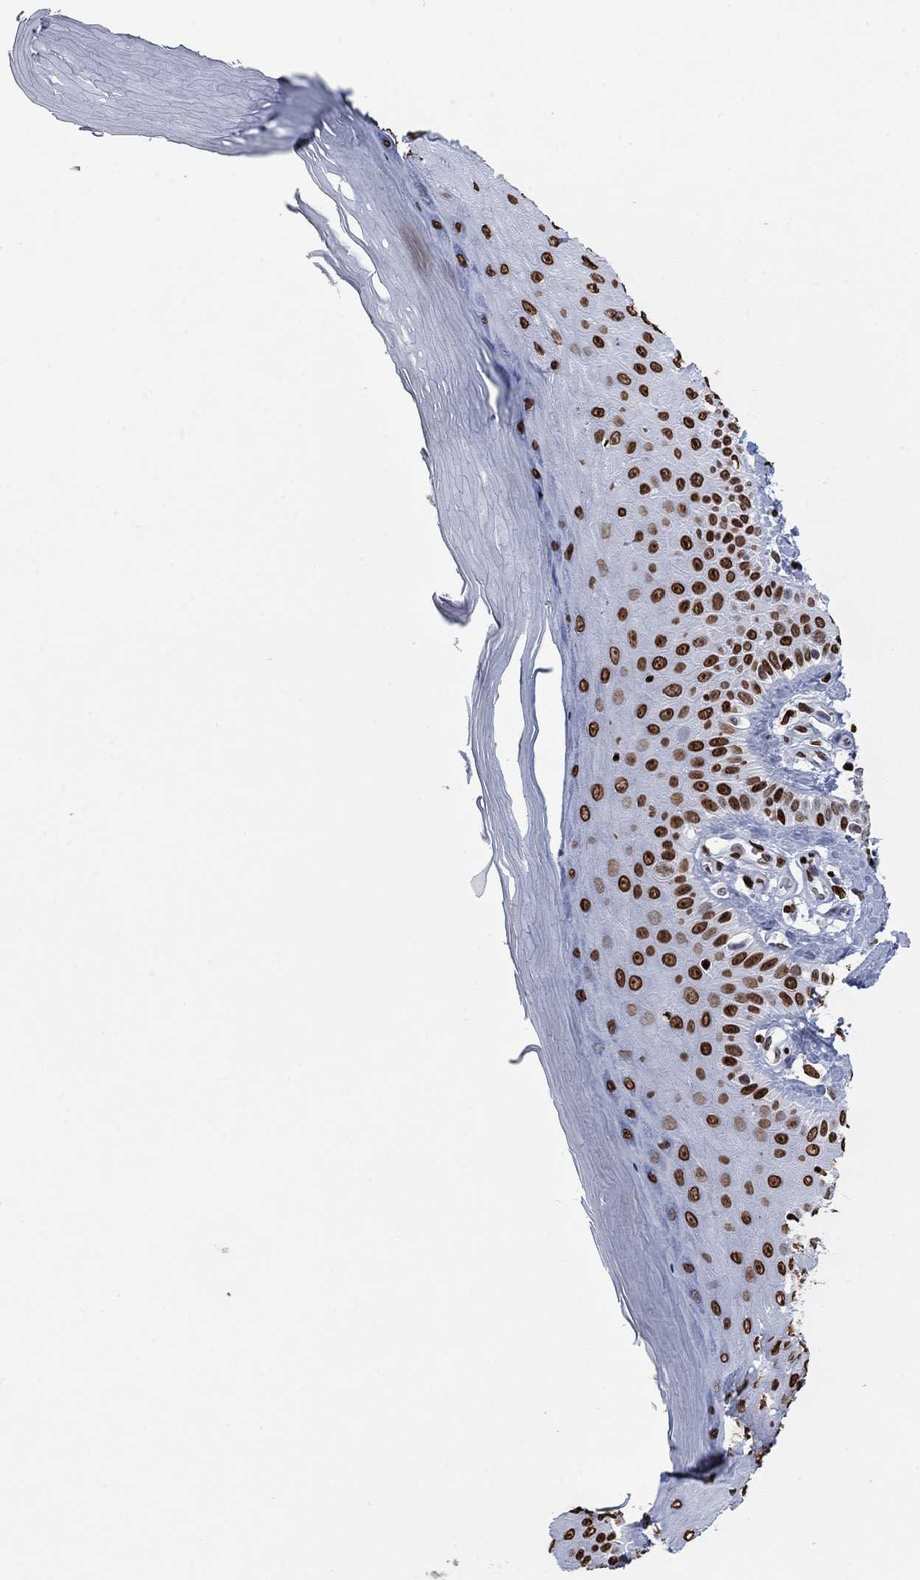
{"staining": {"intensity": "strong", "quantity": "<25%", "location": "nuclear"}, "tissue": "skin", "cell_type": "Fibroblasts", "image_type": "normal", "snomed": [{"axis": "morphology", "description": "Normal tissue, NOS"}, {"axis": "morphology", "description": "Inflammation, NOS"}, {"axis": "morphology", "description": "Fibrosis, NOS"}, {"axis": "topography", "description": "Skin"}], "caption": "A high-resolution micrograph shows immunohistochemistry (IHC) staining of benign skin, which exhibits strong nuclear positivity in about <25% of fibroblasts.", "gene": "H1", "patient": {"sex": "male", "age": 71}}